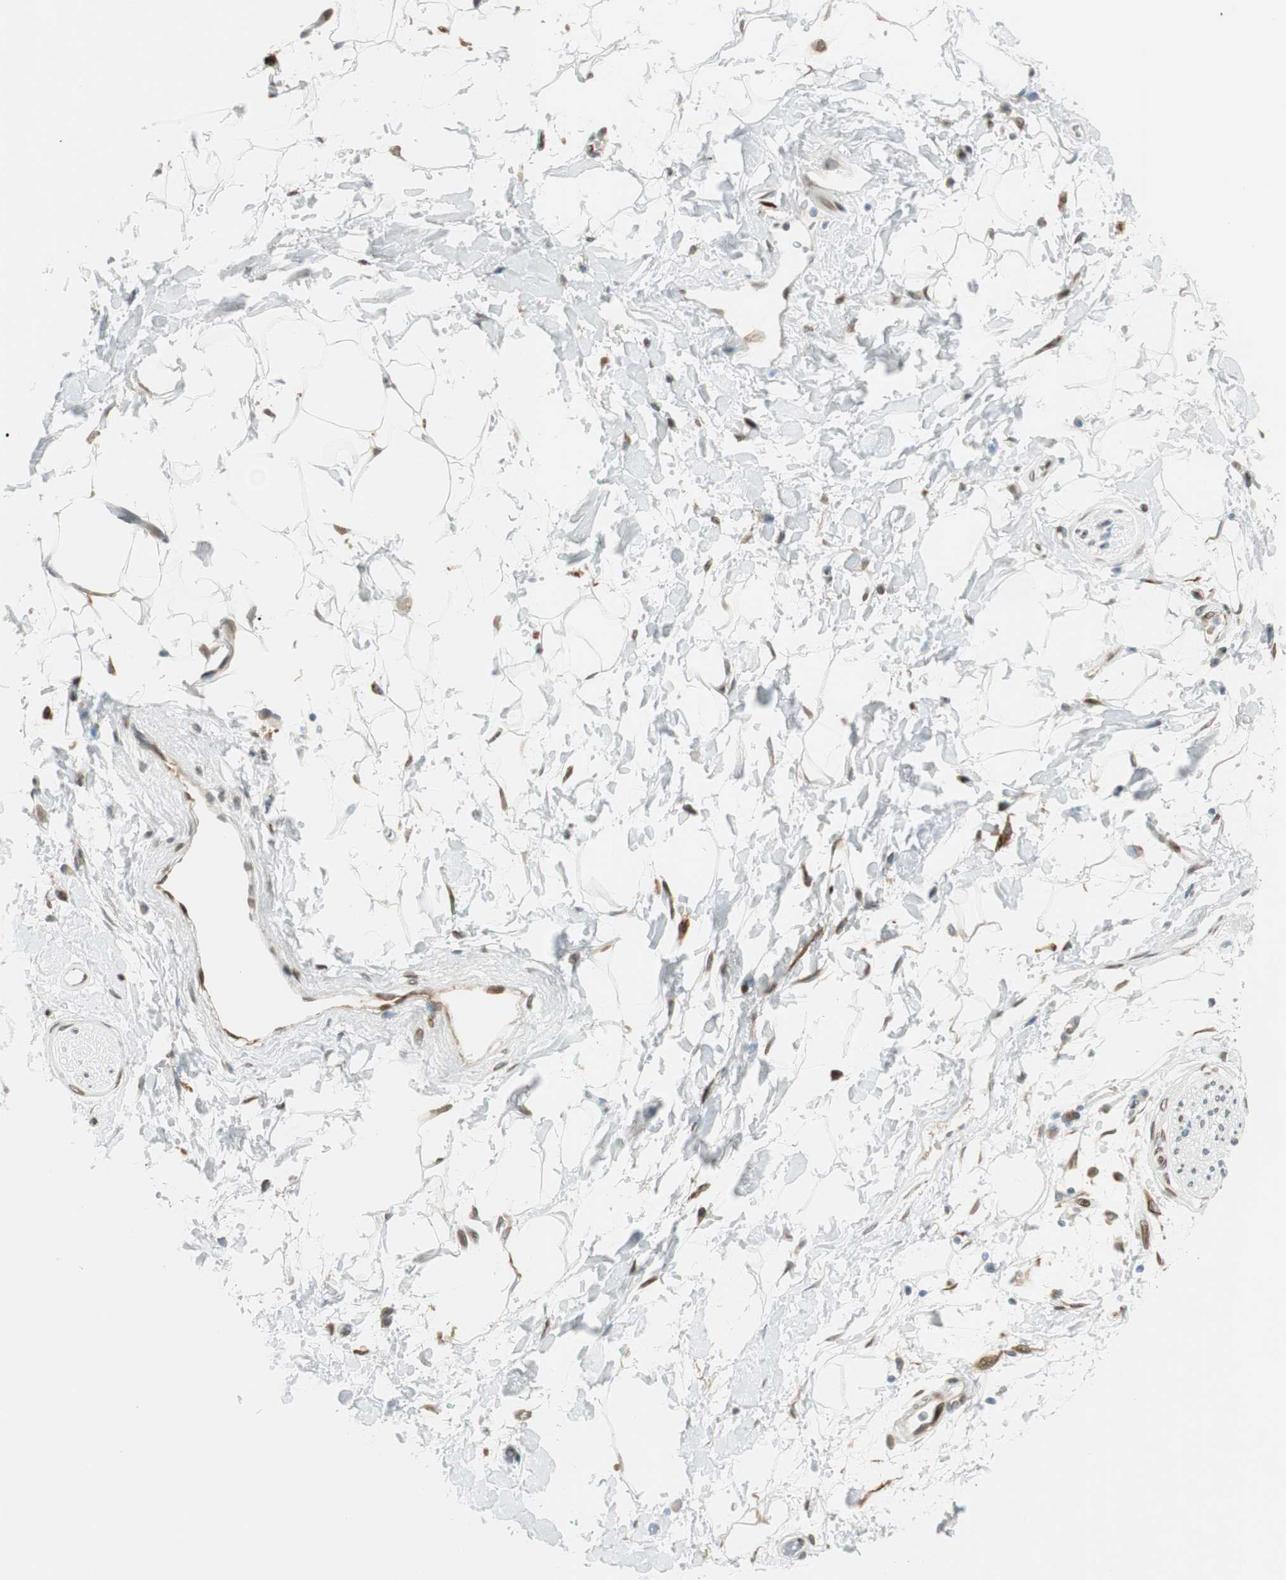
{"staining": {"intensity": "weak", "quantity": ">75%", "location": "nuclear"}, "tissue": "adipose tissue", "cell_type": "Adipocytes", "image_type": "normal", "snomed": [{"axis": "morphology", "description": "Normal tissue, NOS"}, {"axis": "topography", "description": "Soft tissue"}], "caption": "Benign adipose tissue exhibits weak nuclear positivity in approximately >75% of adipocytes, visualized by immunohistochemistry. The protein of interest is stained brown, and the nuclei are stained in blue (DAB IHC with brightfield microscopy, high magnification).", "gene": "TMEM260", "patient": {"sex": "male", "age": 72}}